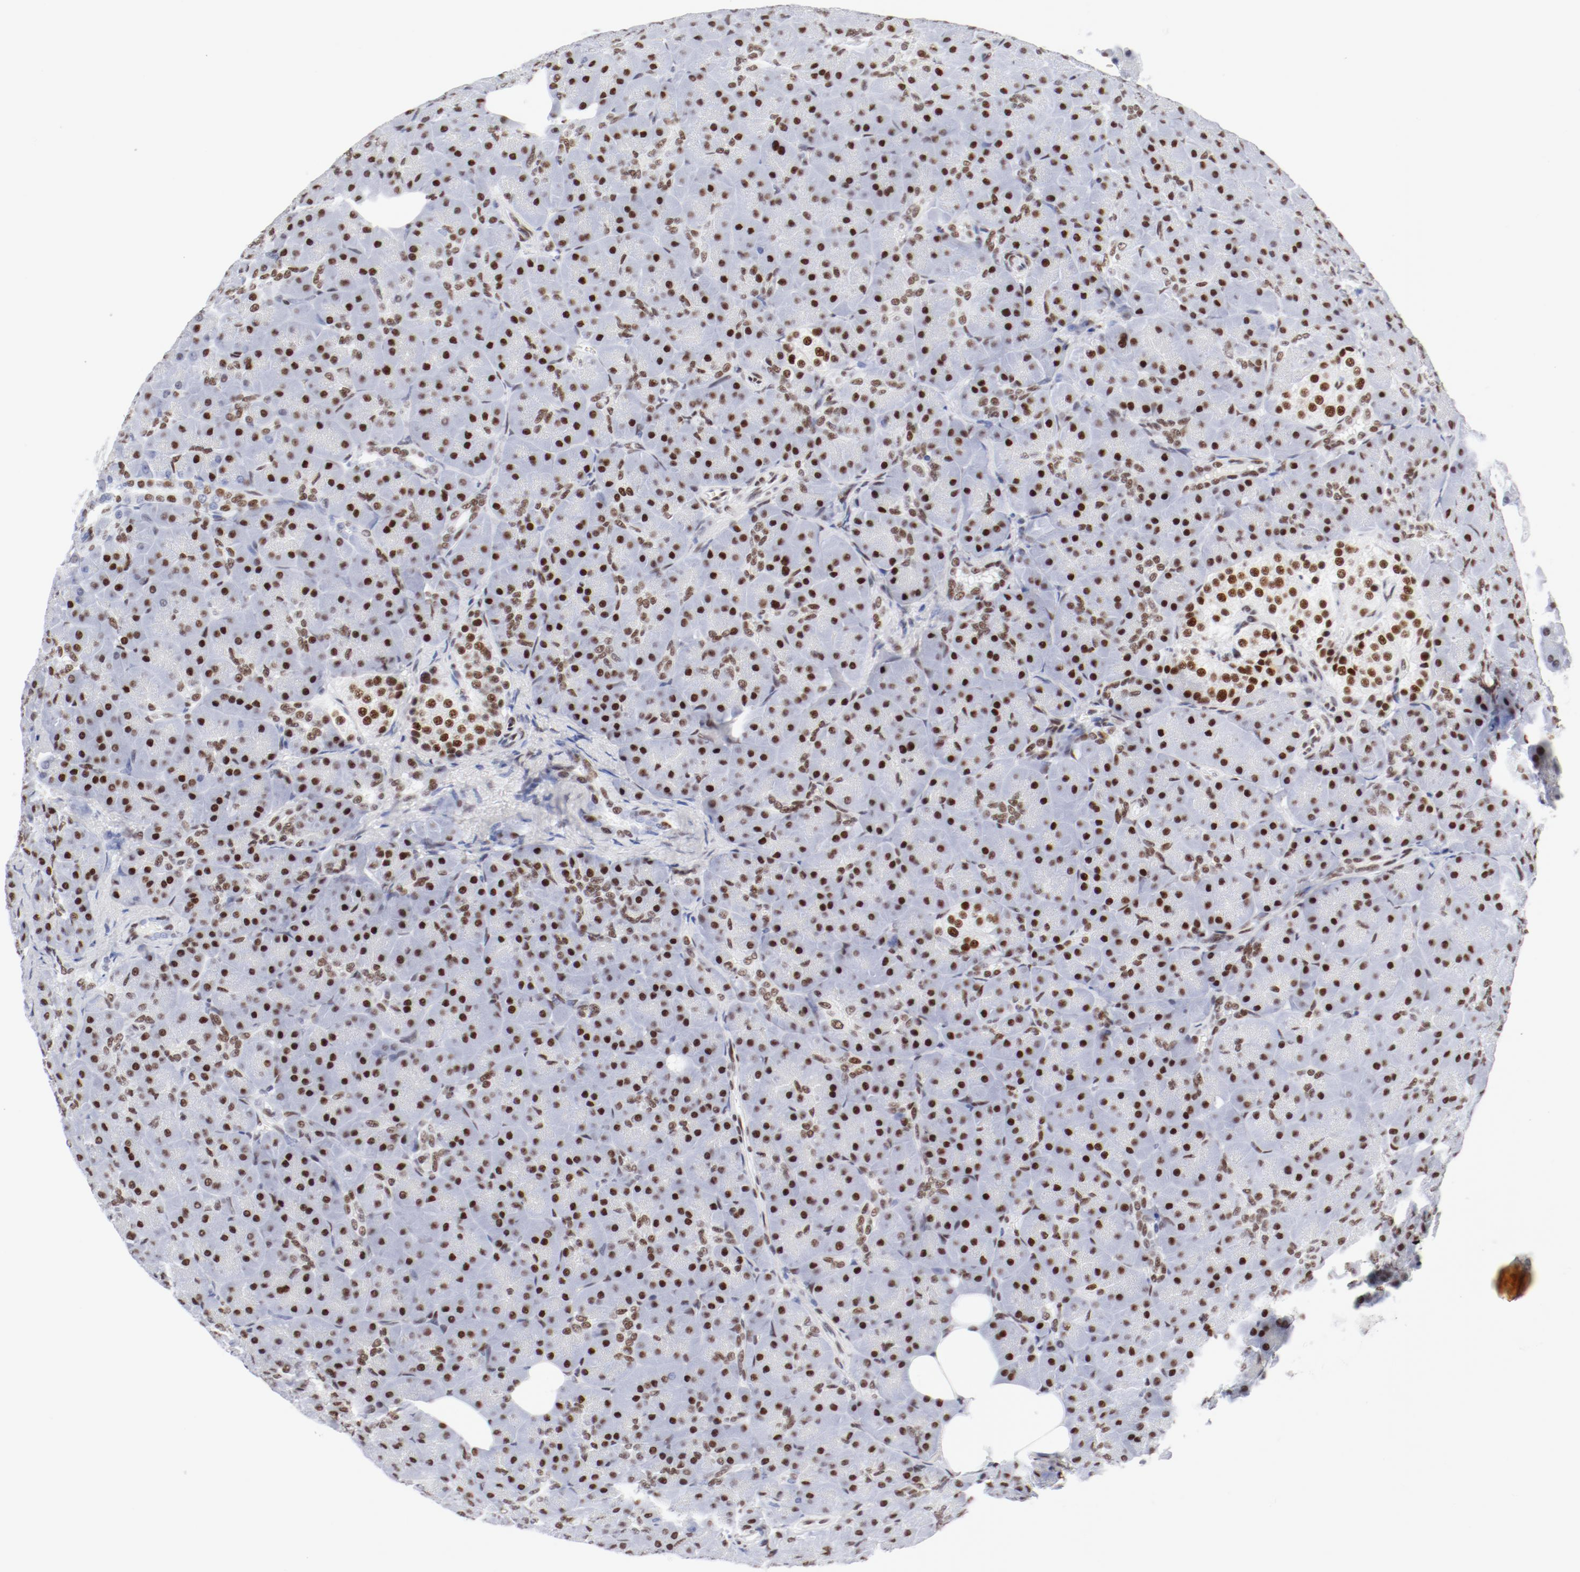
{"staining": {"intensity": "strong", "quantity": ">75%", "location": "nuclear"}, "tissue": "pancreas", "cell_type": "Exocrine glandular cells", "image_type": "normal", "snomed": [{"axis": "morphology", "description": "Normal tissue, NOS"}, {"axis": "topography", "description": "Pancreas"}], "caption": "IHC photomicrograph of unremarkable pancreas: human pancreas stained using immunohistochemistry shows high levels of strong protein expression localized specifically in the nuclear of exocrine glandular cells, appearing as a nuclear brown color.", "gene": "ATF2", "patient": {"sex": "male", "age": 66}}